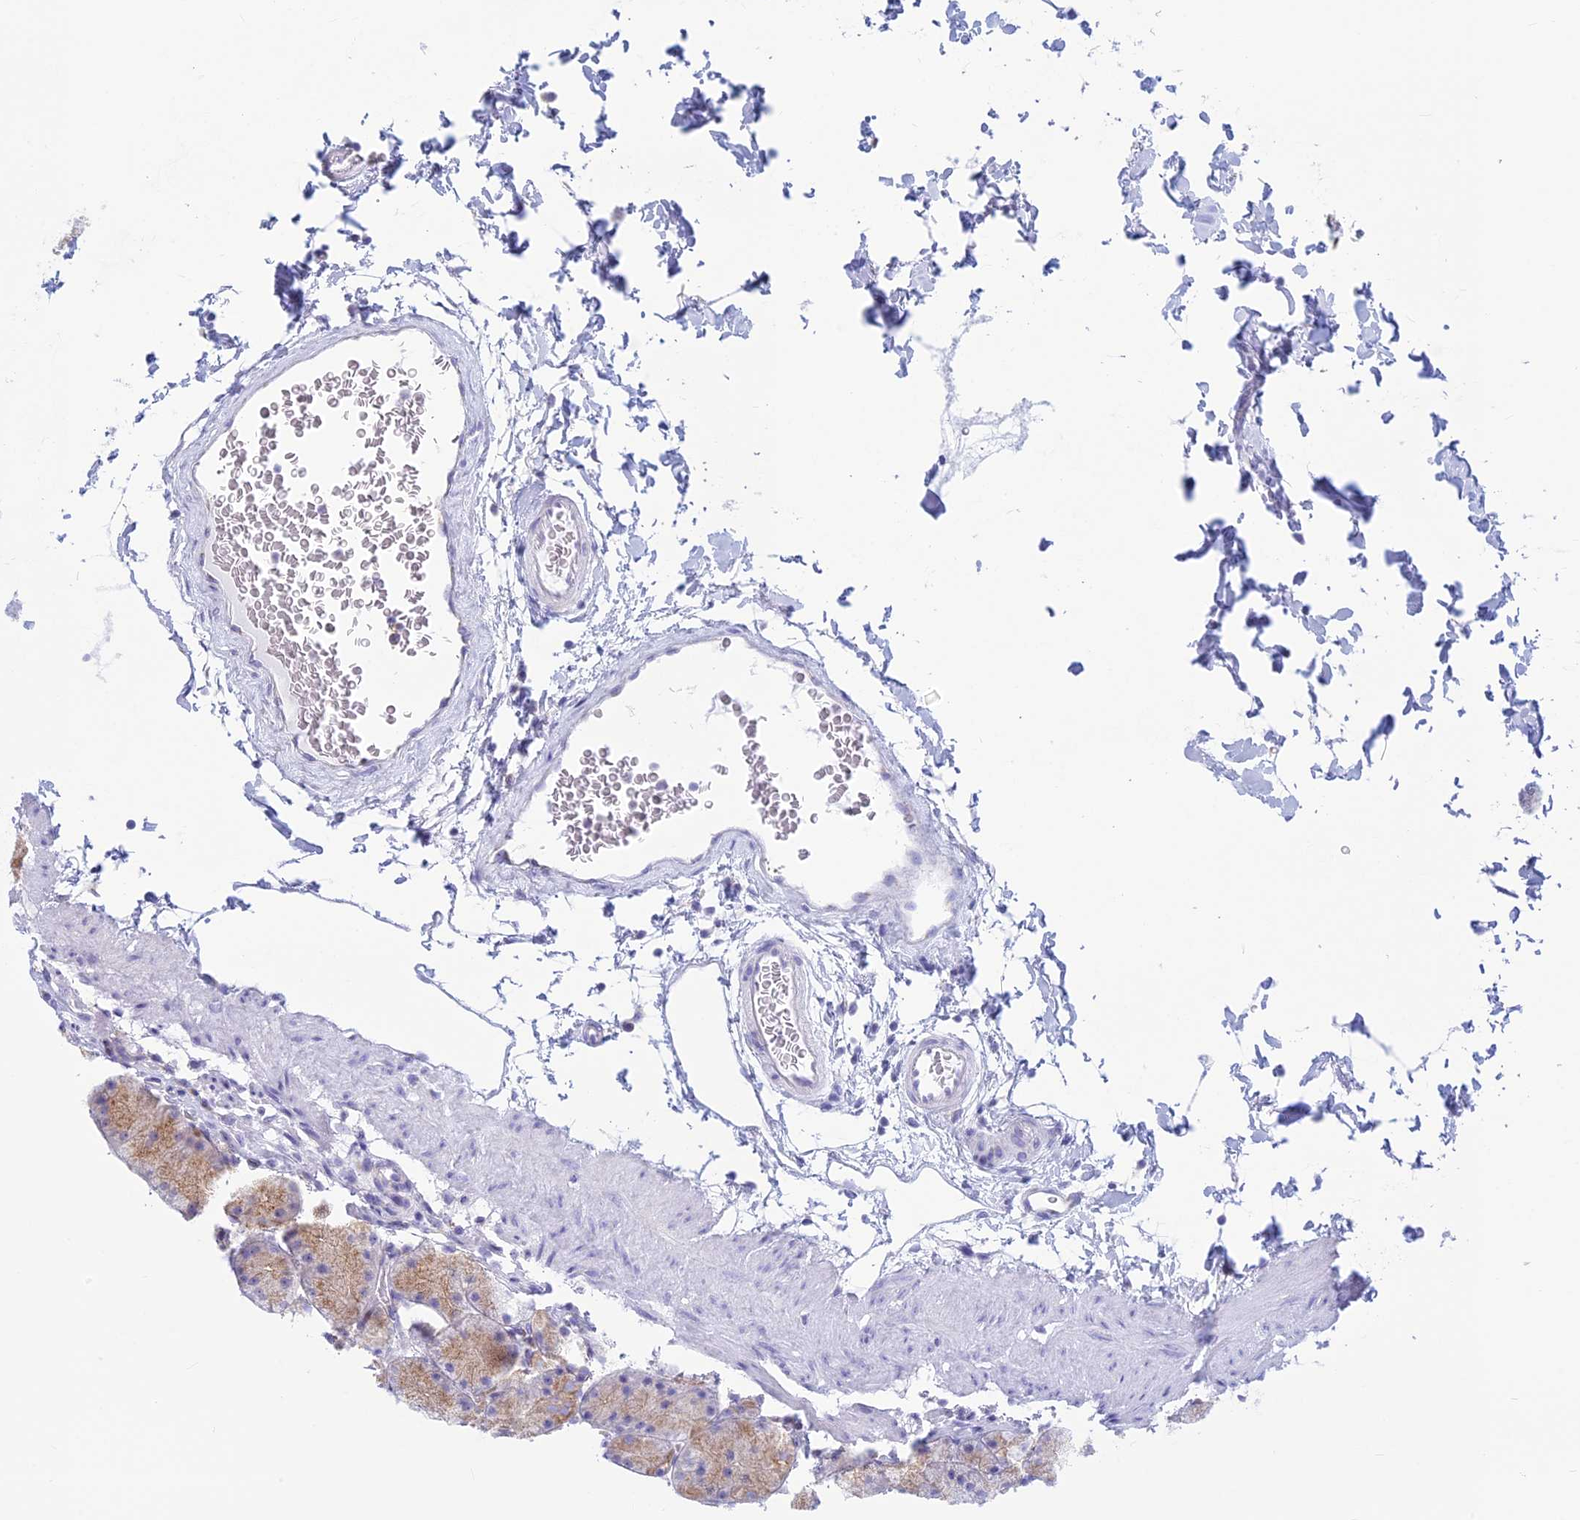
{"staining": {"intensity": "moderate", "quantity": "25%-75%", "location": "cytoplasmic/membranous"}, "tissue": "stomach", "cell_type": "Glandular cells", "image_type": "normal", "snomed": [{"axis": "morphology", "description": "Normal tissue, NOS"}, {"axis": "topography", "description": "Stomach, upper"}, {"axis": "topography", "description": "Stomach, lower"}], "caption": "Unremarkable stomach exhibits moderate cytoplasmic/membranous staining in approximately 25%-75% of glandular cells, visualized by immunohistochemistry. (brown staining indicates protein expression, while blue staining denotes nuclei).", "gene": "CLINT1", "patient": {"sex": "male", "age": 67}}